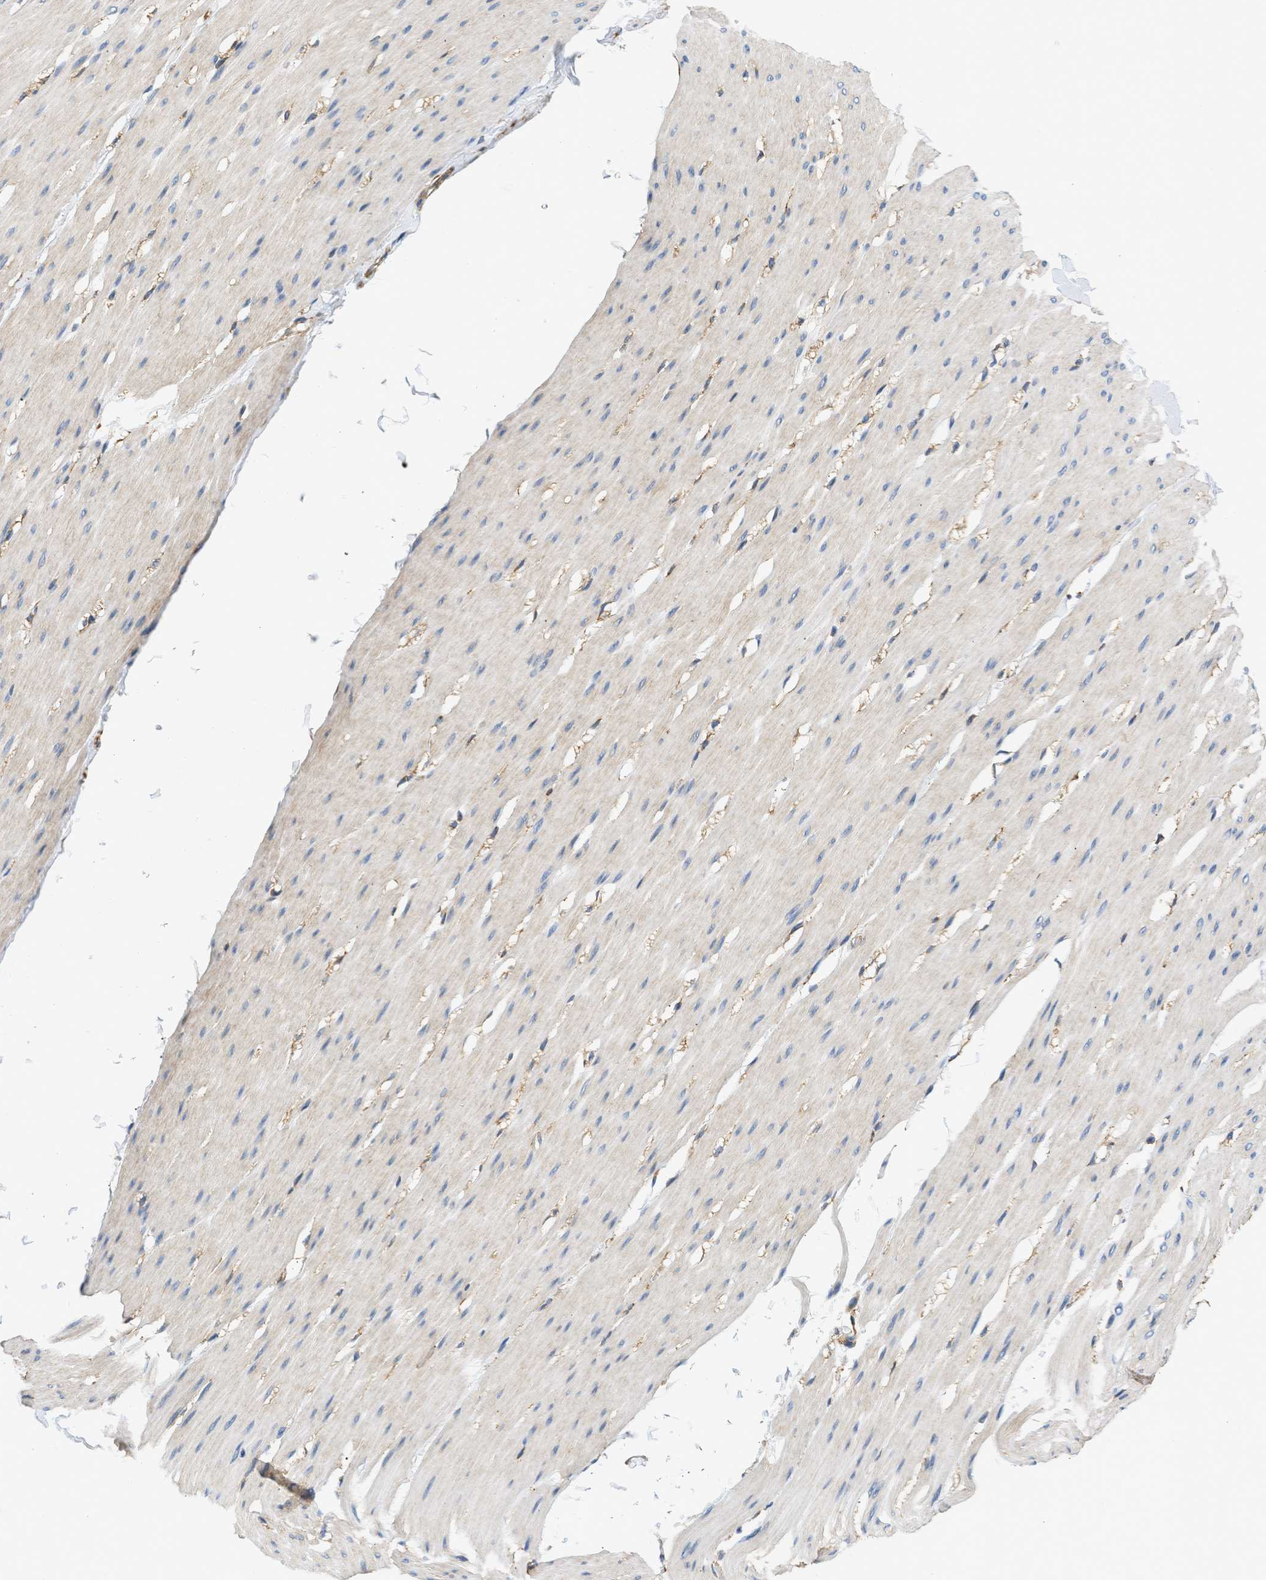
{"staining": {"intensity": "moderate", "quantity": "25%-75%", "location": "cytoplasmic/membranous"}, "tissue": "smooth muscle", "cell_type": "Smooth muscle cells", "image_type": "normal", "snomed": [{"axis": "morphology", "description": "Normal tissue, NOS"}, {"axis": "topography", "description": "Smooth muscle"}, {"axis": "topography", "description": "Colon"}], "caption": "Brown immunohistochemical staining in normal smooth muscle exhibits moderate cytoplasmic/membranous staining in about 25%-75% of smooth muscle cells. (brown staining indicates protein expression, while blue staining denotes nuclei).", "gene": "SEPTIN2", "patient": {"sex": "male", "age": 67}}